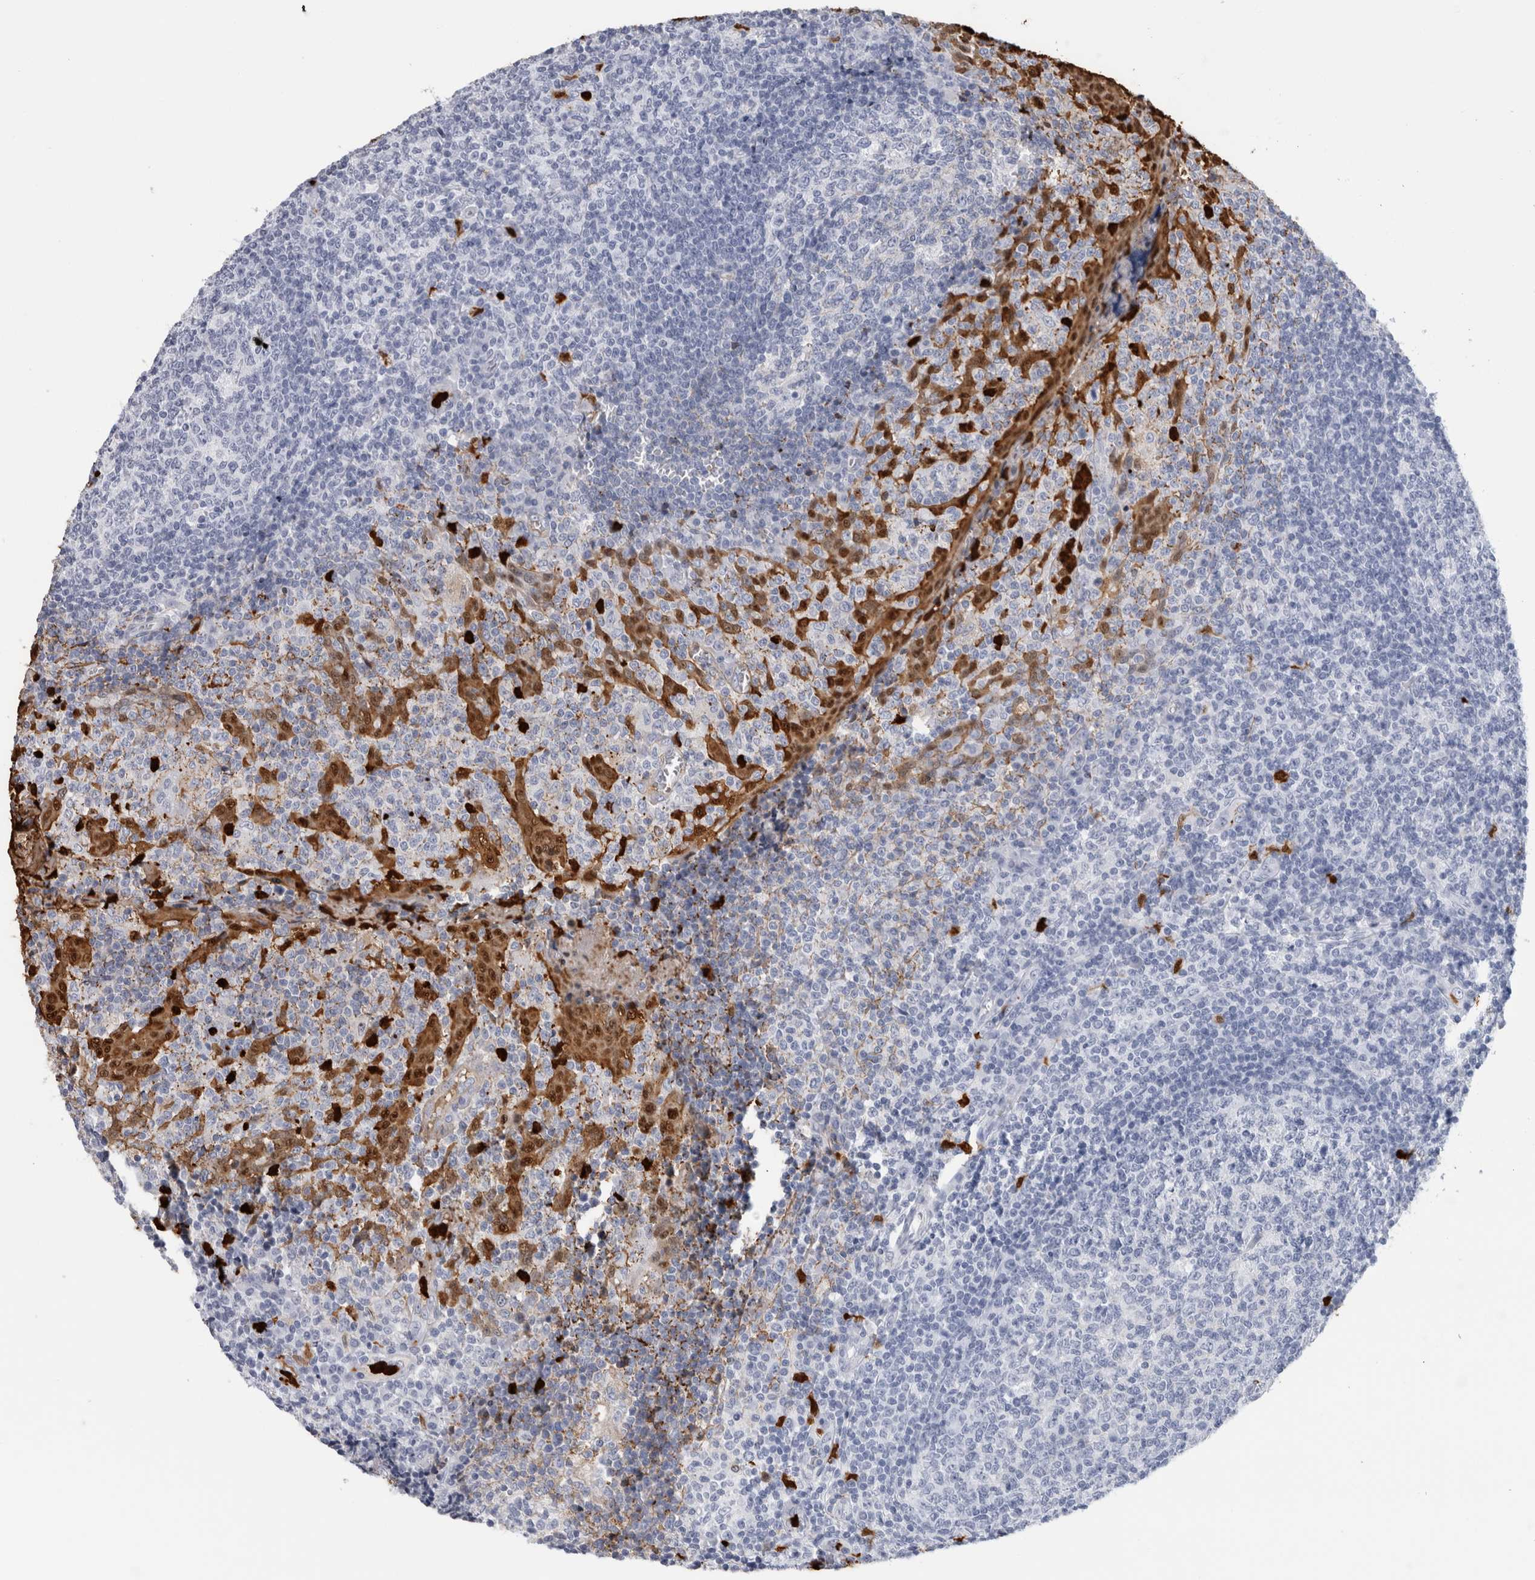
{"staining": {"intensity": "negative", "quantity": "none", "location": "none"}, "tissue": "tonsil", "cell_type": "Germinal center cells", "image_type": "normal", "snomed": [{"axis": "morphology", "description": "Normal tissue, NOS"}, {"axis": "topography", "description": "Tonsil"}], "caption": "The histopathology image demonstrates no significant staining in germinal center cells of tonsil.", "gene": "S100A8", "patient": {"sex": "female", "age": 19}}